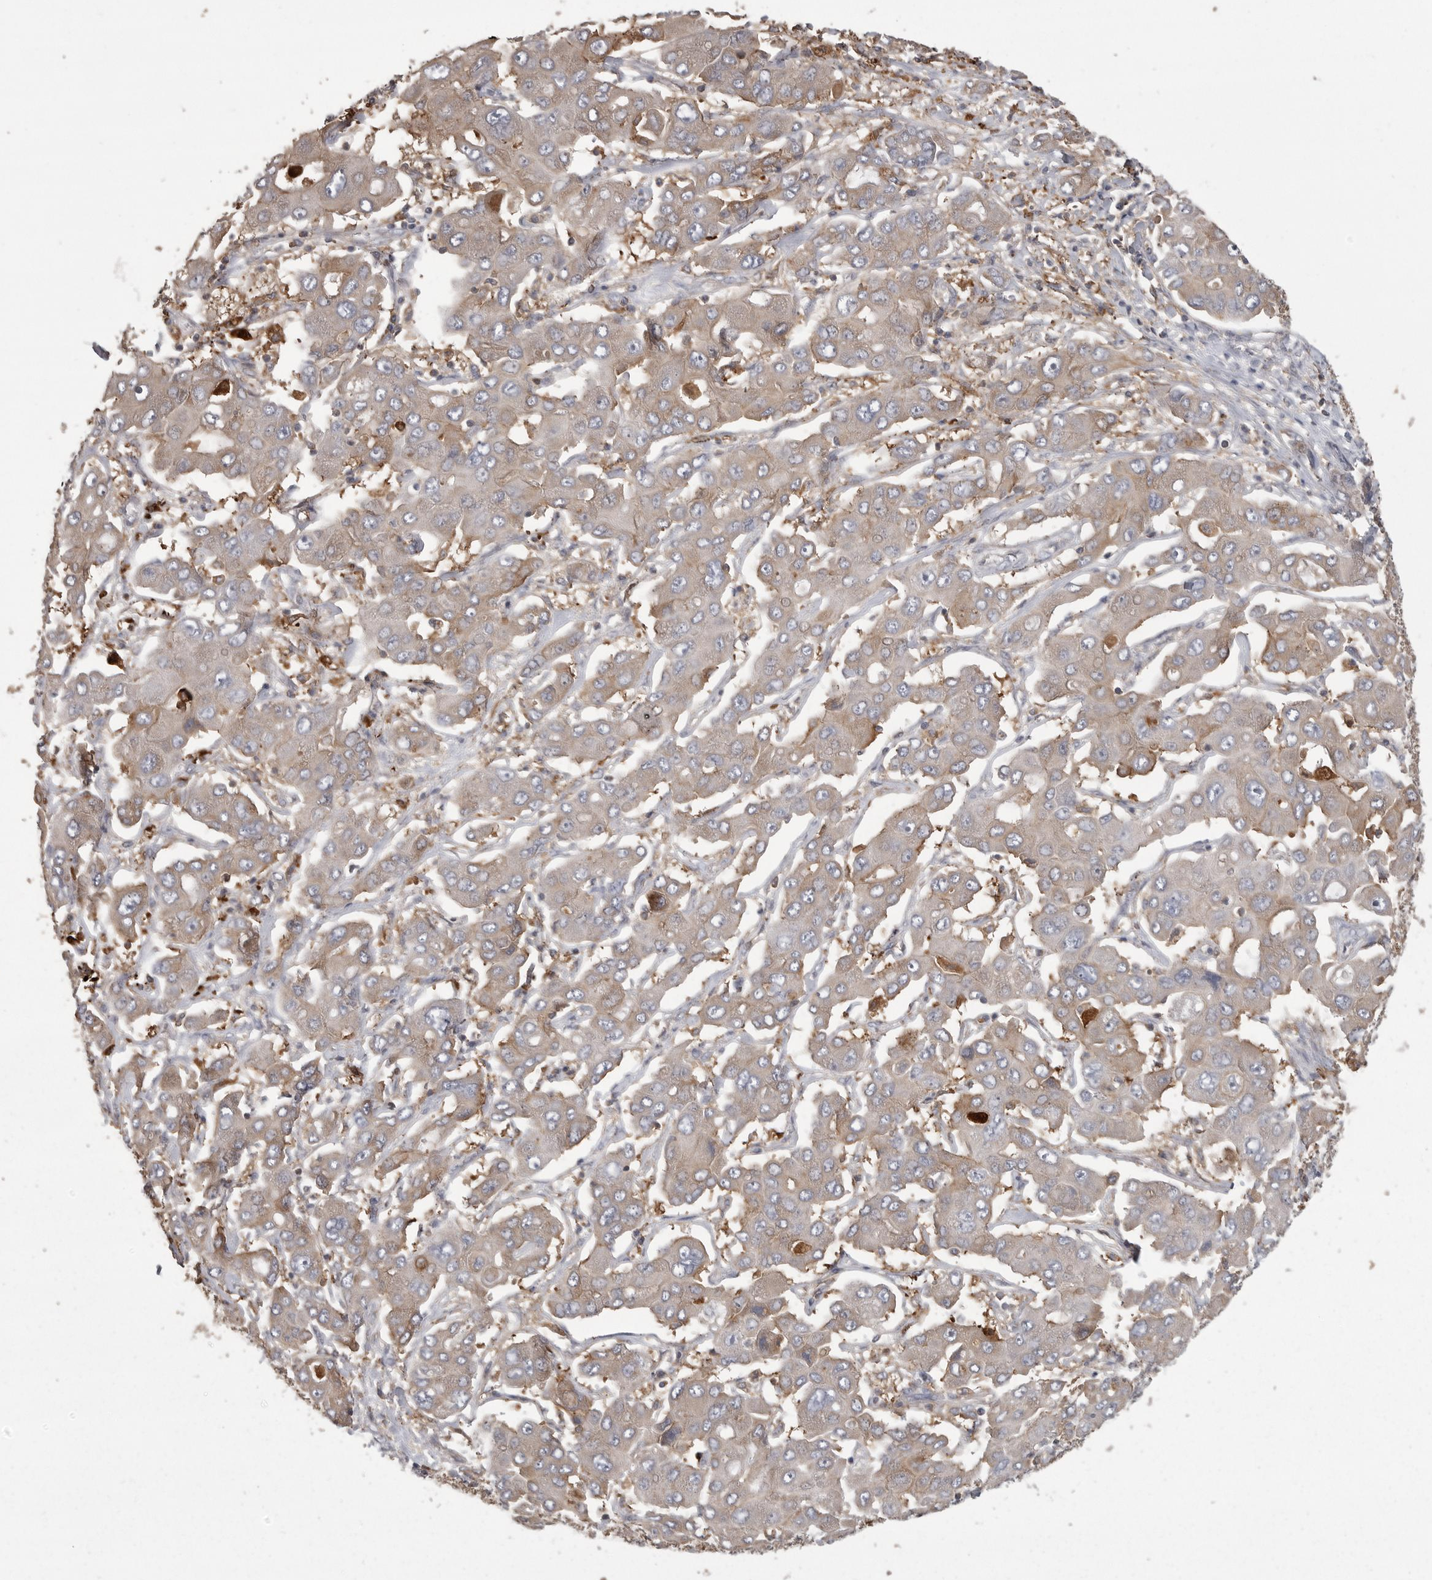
{"staining": {"intensity": "weak", "quantity": ">75%", "location": "cytoplasmic/membranous"}, "tissue": "liver cancer", "cell_type": "Tumor cells", "image_type": "cancer", "snomed": [{"axis": "morphology", "description": "Cholangiocarcinoma"}, {"axis": "topography", "description": "Liver"}], "caption": "Immunohistochemistry image of neoplastic tissue: human liver cholangiocarcinoma stained using immunohistochemistry (IHC) reveals low levels of weak protein expression localized specifically in the cytoplasmic/membranous of tumor cells, appearing as a cytoplasmic/membranous brown color.", "gene": "CMTM6", "patient": {"sex": "male", "age": 67}}